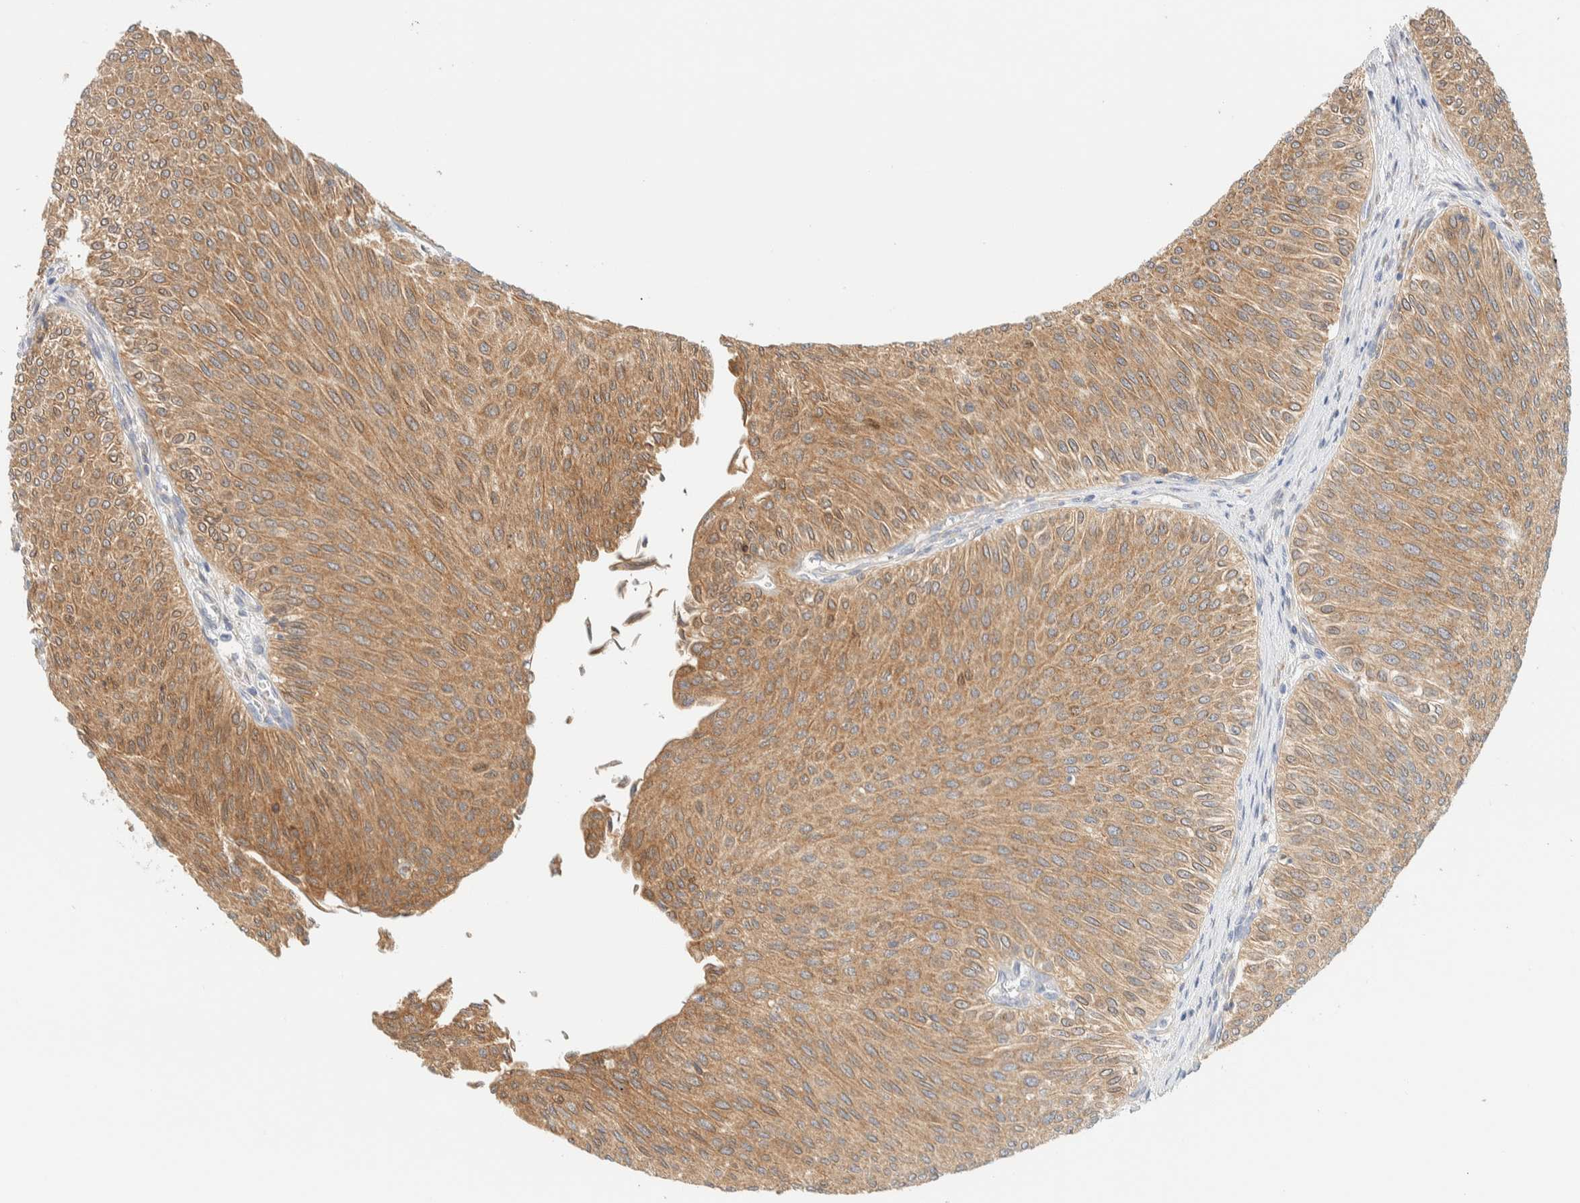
{"staining": {"intensity": "moderate", "quantity": ">75%", "location": "cytoplasmic/membranous"}, "tissue": "urothelial cancer", "cell_type": "Tumor cells", "image_type": "cancer", "snomed": [{"axis": "morphology", "description": "Urothelial carcinoma, Low grade"}, {"axis": "topography", "description": "Urinary bladder"}], "caption": "Human urothelial cancer stained with a brown dye displays moderate cytoplasmic/membranous positive positivity in about >75% of tumor cells.", "gene": "NT5C", "patient": {"sex": "male", "age": 78}}